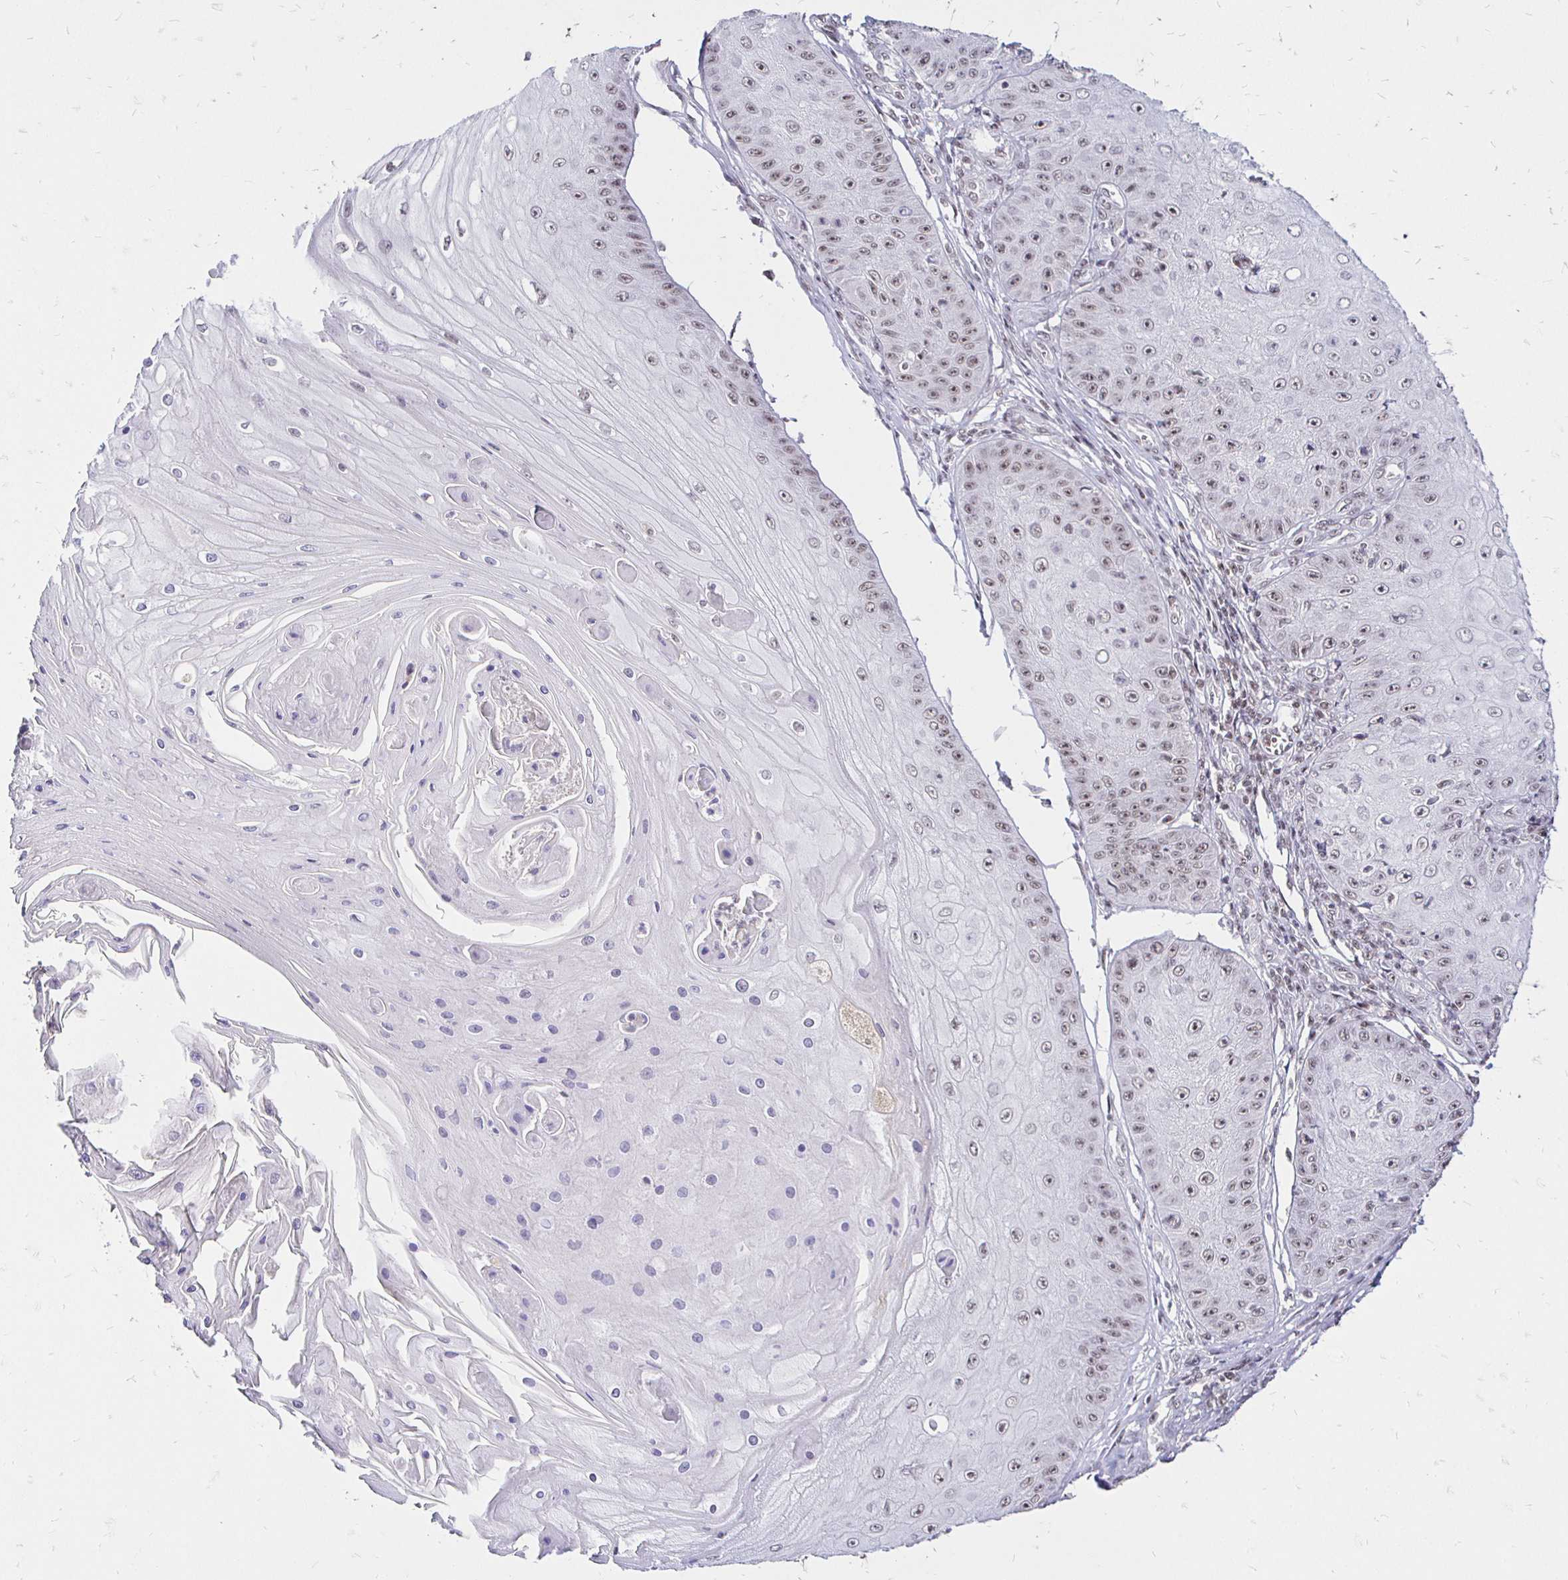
{"staining": {"intensity": "weak", "quantity": ">75%", "location": "nuclear"}, "tissue": "skin cancer", "cell_type": "Tumor cells", "image_type": "cancer", "snomed": [{"axis": "morphology", "description": "Squamous cell carcinoma, NOS"}, {"axis": "topography", "description": "Skin"}], "caption": "Immunohistochemical staining of skin cancer (squamous cell carcinoma) exhibits low levels of weak nuclear staining in approximately >75% of tumor cells.", "gene": "SIN3A", "patient": {"sex": "male", "age": 70}}